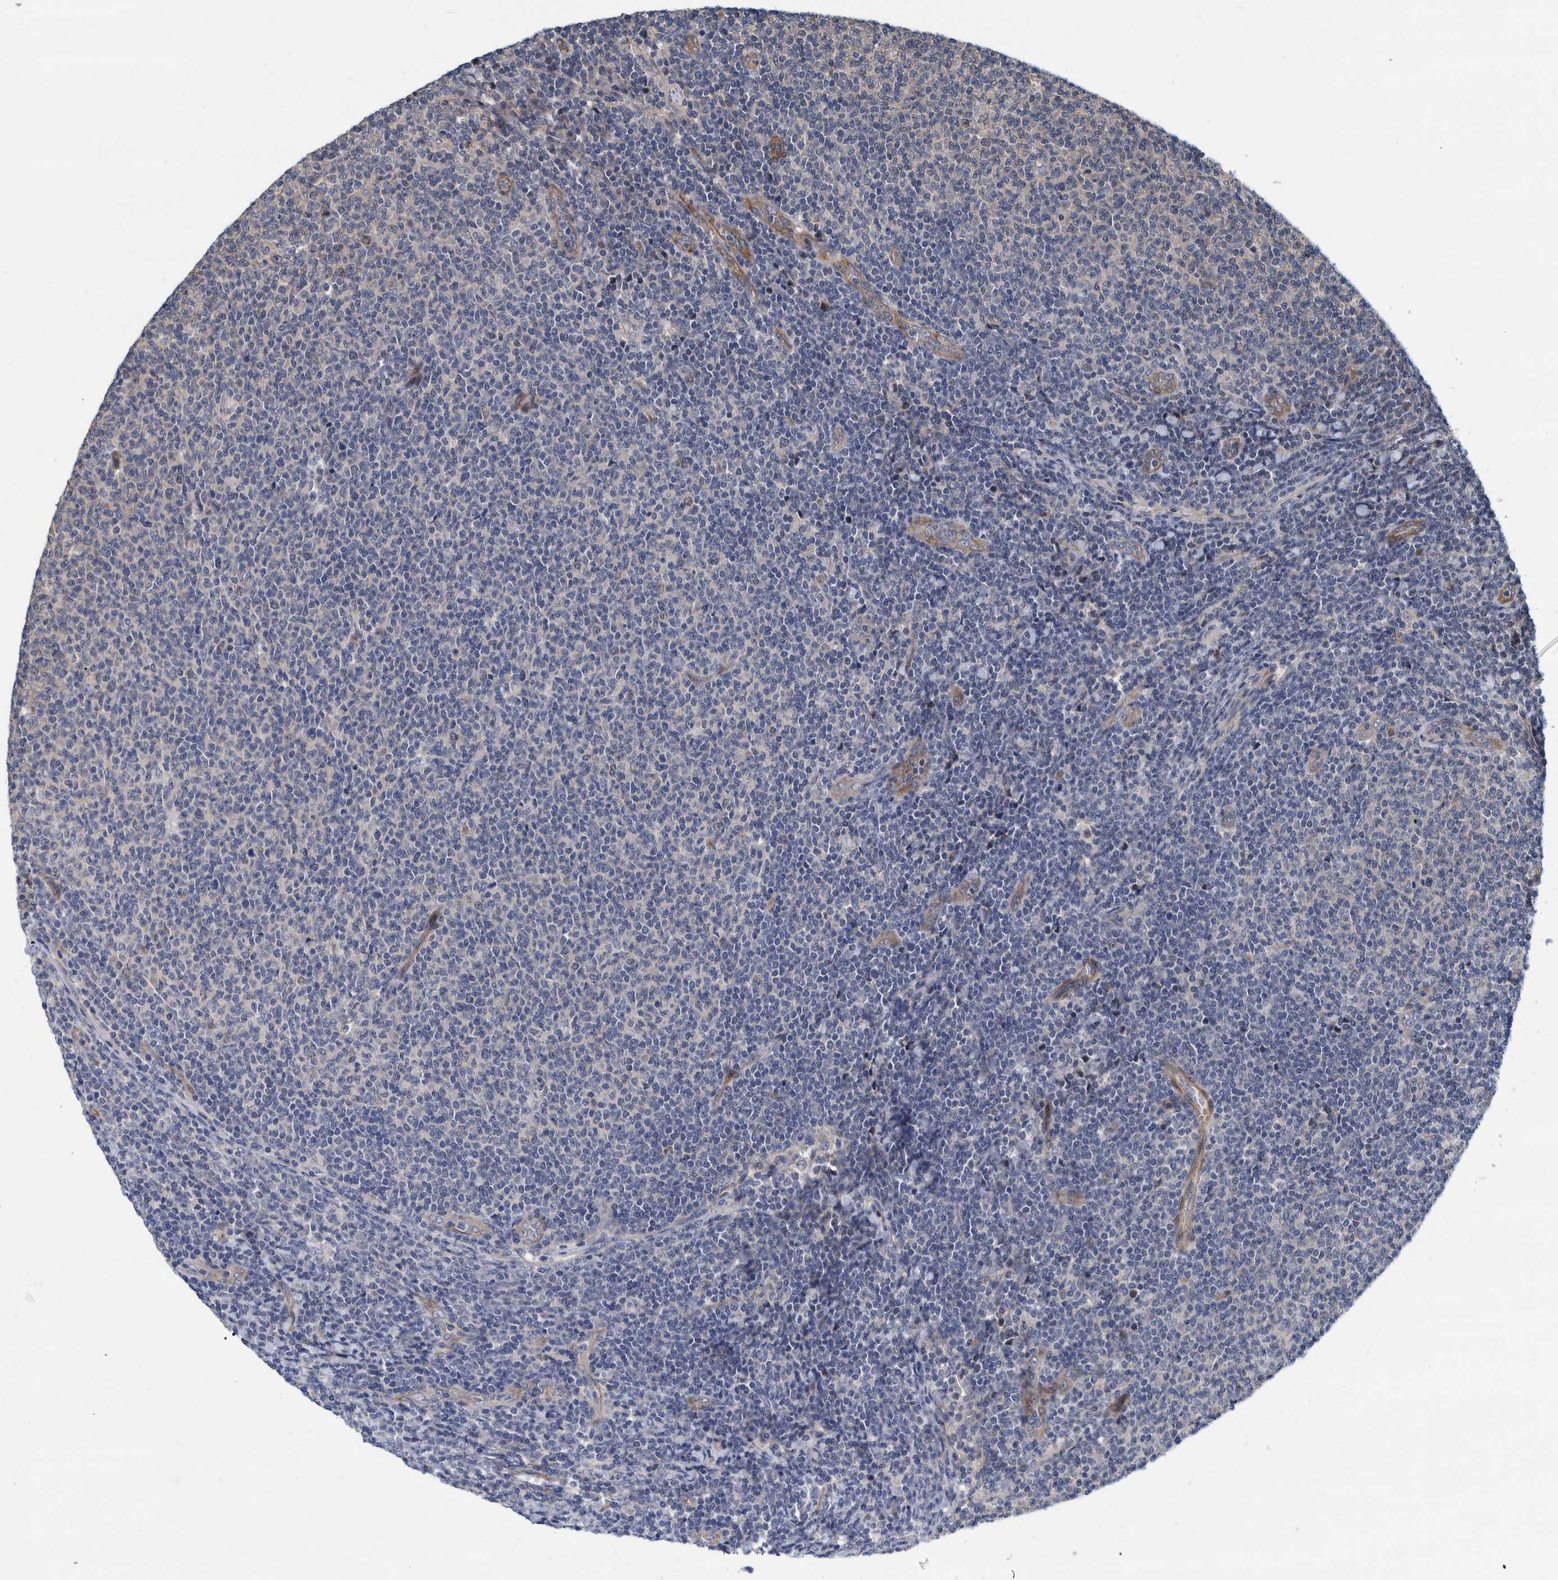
{"staining": {"intensity": "negative", "quantity": "none", "location": "none"}, "tissue": "lymphoma", "cell_type": "Tumor cells", "image_type": "cancer", "snomed": [{"axis": "morphology", "description": "Malignant lymphoma, non-Hodgkin's type, Low grade"}, {"axis": "topography", "description": "Lymph node"}], "caption": "IHC of human malignant lymphoma, non-Hodgkin's type (low-grade) exhibits no staining in tumor cells.", "gene": "GRPEL2", "patient": {"sex": "male", "age": 66}}